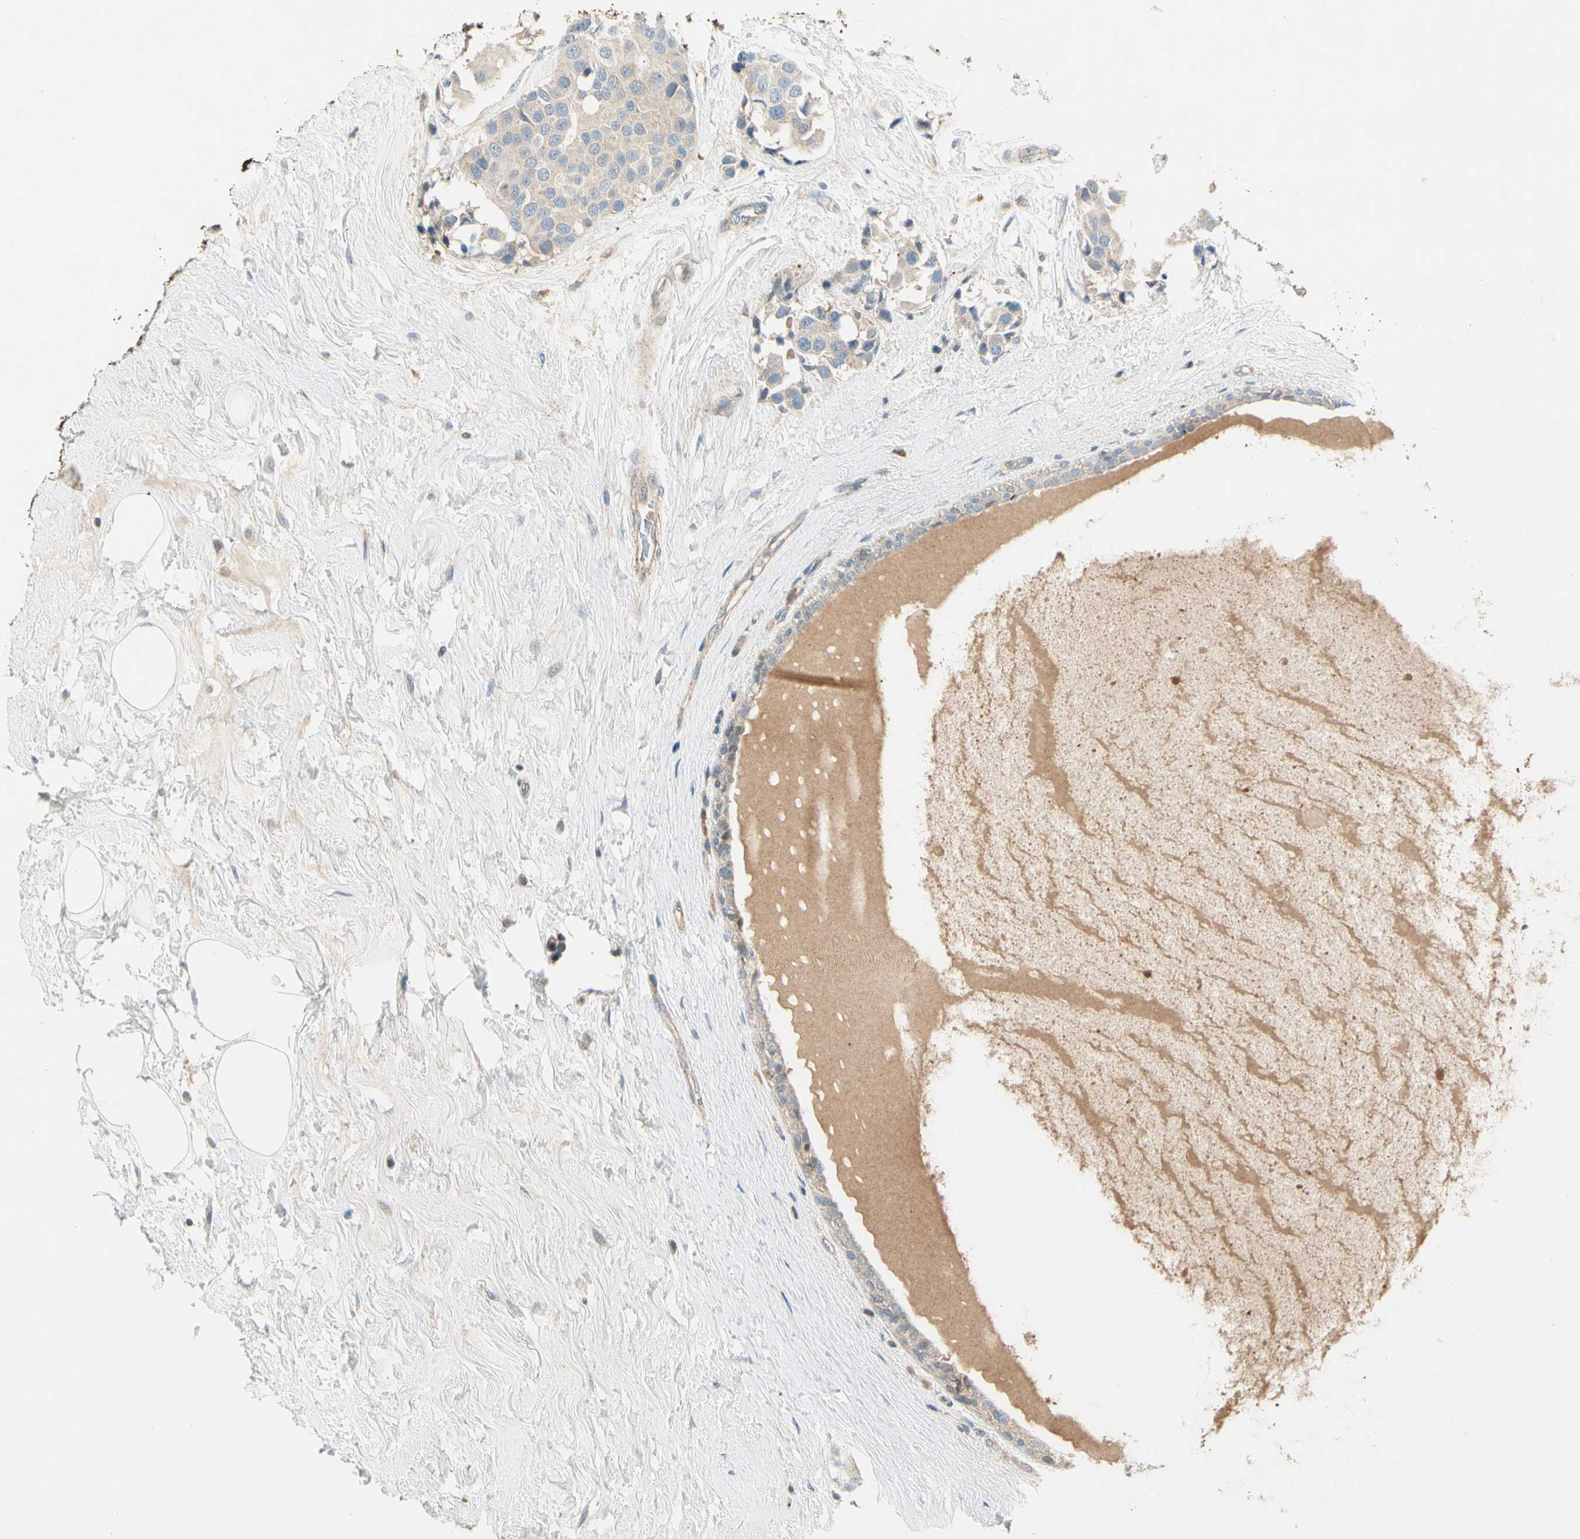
{"staining": {"intensity": "weak", "quantity": ">75%", "location": "cytoplasmic/membranous"}, "tissue": "breast cancer", "cell_type": "Tumor cells", "image_type": "cancer", "snomed": [{"axis": "morphology", "description": "Normal tissue, NOS"}, {"axis": "morphology", "description": "Duct carcinoma"}, {"axis": "topography", "description": "Breast"}], "caption": "A photomicrograph of human breast cancer (invasive ductal carcinoma) stained for a protein exhibits weak cytoplasmic/membranous brown staining in tumor cells.", "gene": "CDH6", "patient": {"sex": "female", "age": 39}}